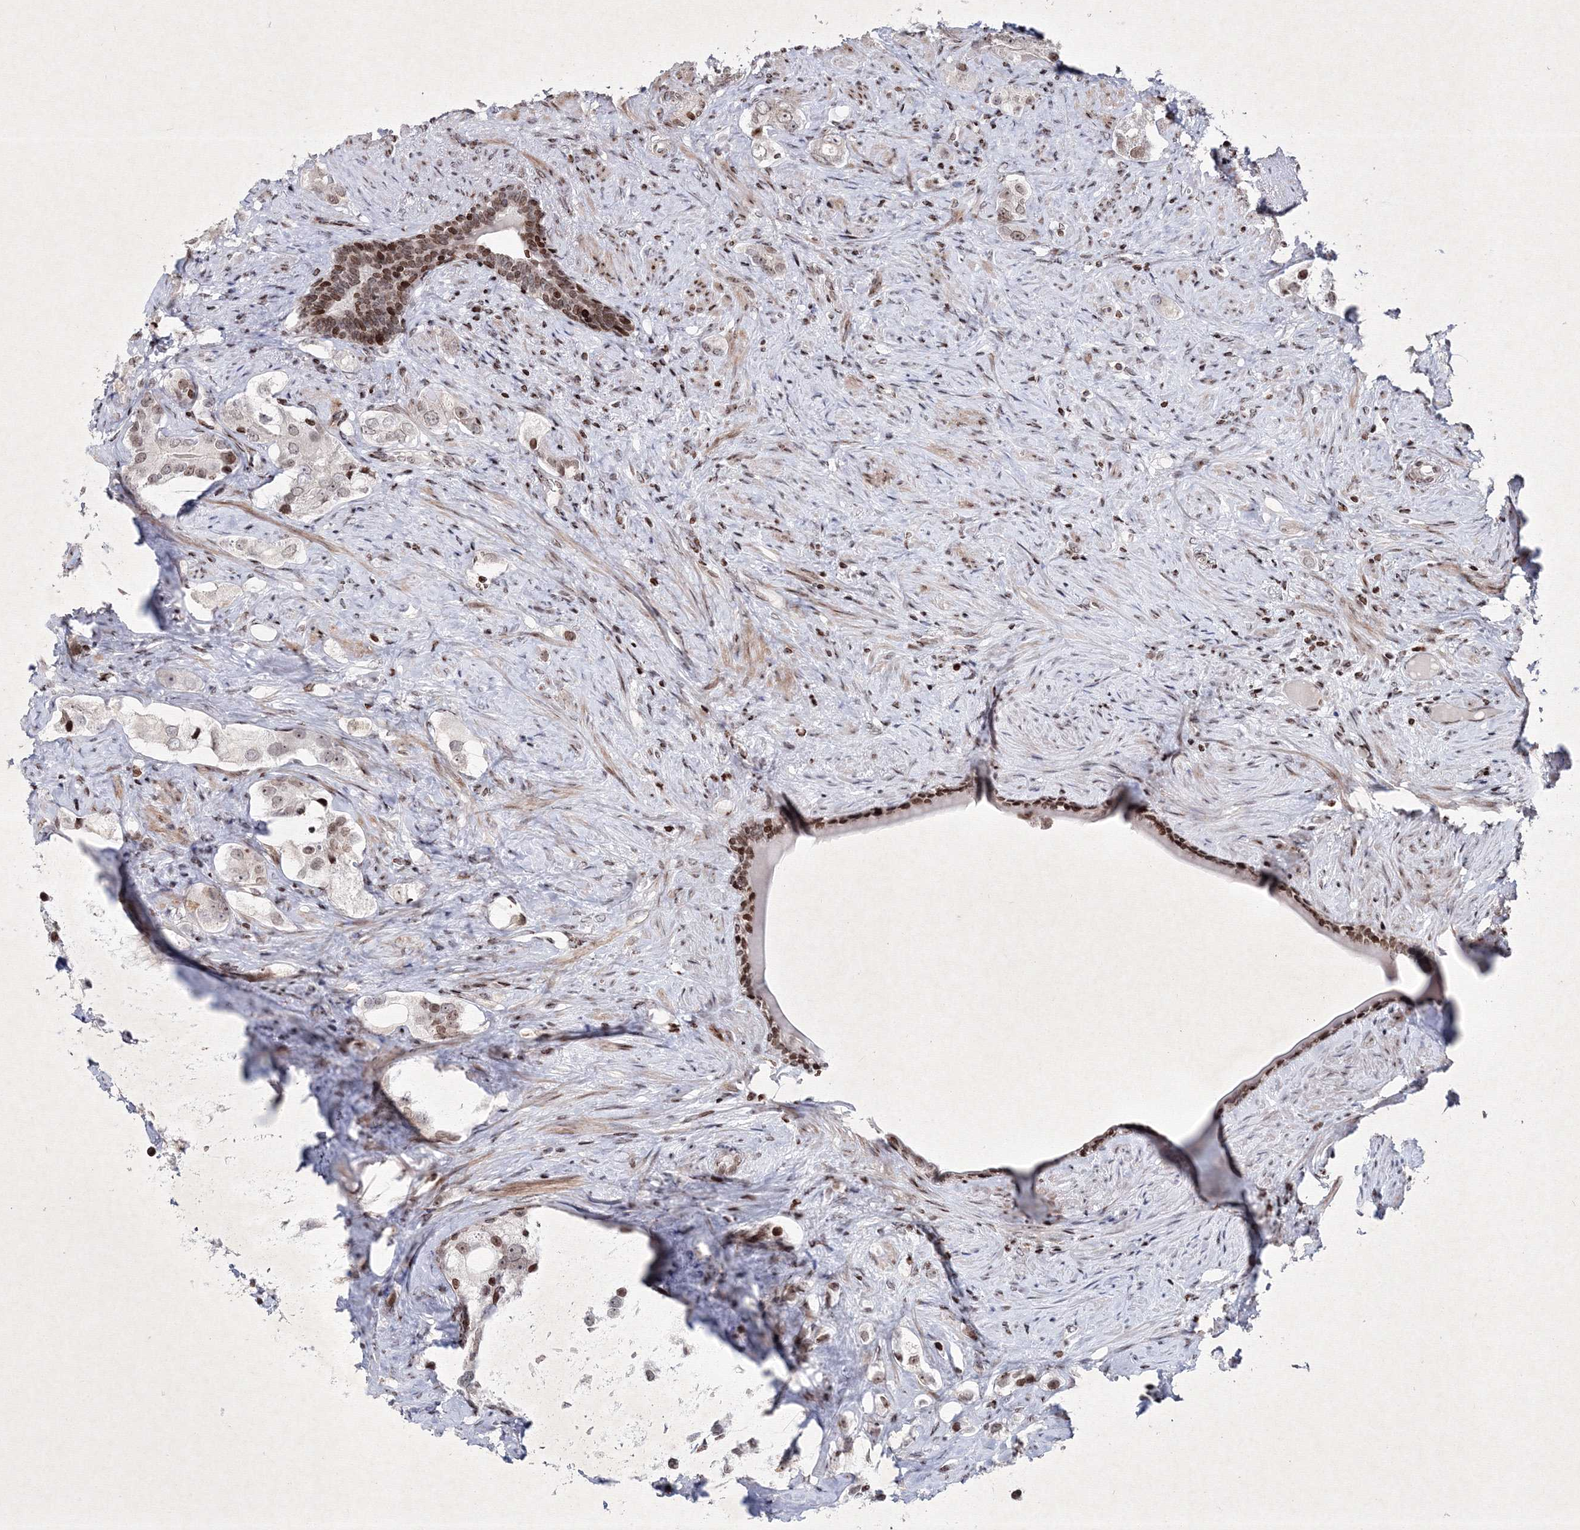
{"staining": {"intensity": "weak", "quantity": "25%-75%", "location": "nuclear"}, "tissue": "prostate cancer", "cell_type": "Tumor cells", "image_type": "cancer", "snomed": [{"axis": "morphology", "description": "Adenocarcinoma, High grade"}, {"axis": "topography", "description": "Prostate"}], "caption": "Adenocarcinoma (high-grade) (prostate) stained with a brown dye exhibits weak nuclear positive staining in approximately 25%-75% of tumor cells.", "gene": "SMIM29", "patient": {"sex": "male", "age": 63}}